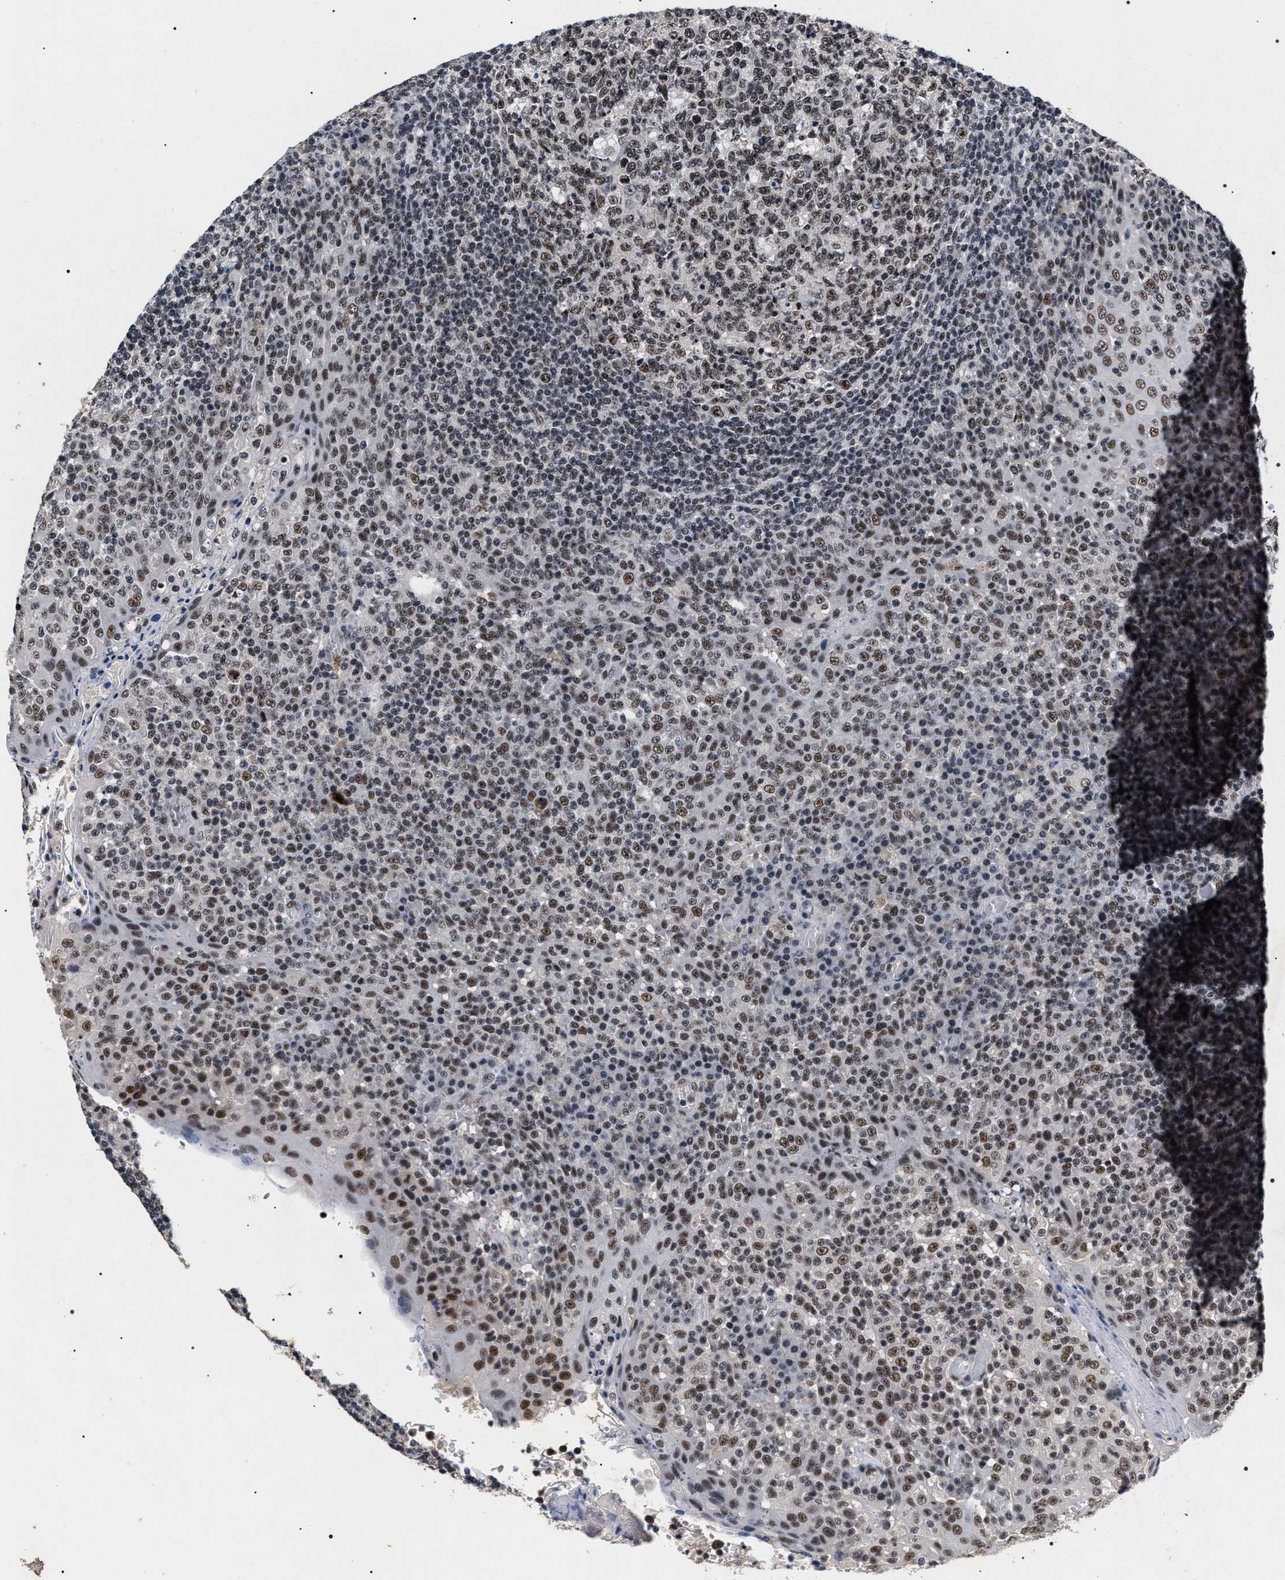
{"staining": {"intensity": "moderate", "quantity": ">75%", "location": "nuclear"}, "tissue": "tonsil", "cell_type": "Germinal center cells", "image_type": "normal", "snomed": [{"axis": "morphology", "description": "Normal tissue, NOS"}, {"axis": "topography", "description": "Tonsil"}], "caption": "Immunohistochemistry image of benign tonsil: tonsil stained using immunohistochemistry (IHC) shows medium levels of moderate protein expression localized specifically in the nuclear of germinal center cells, appearing as a nuclear brown color.", "gene": "RRP1B", "patient": {"sex": "female", "age": 19}}